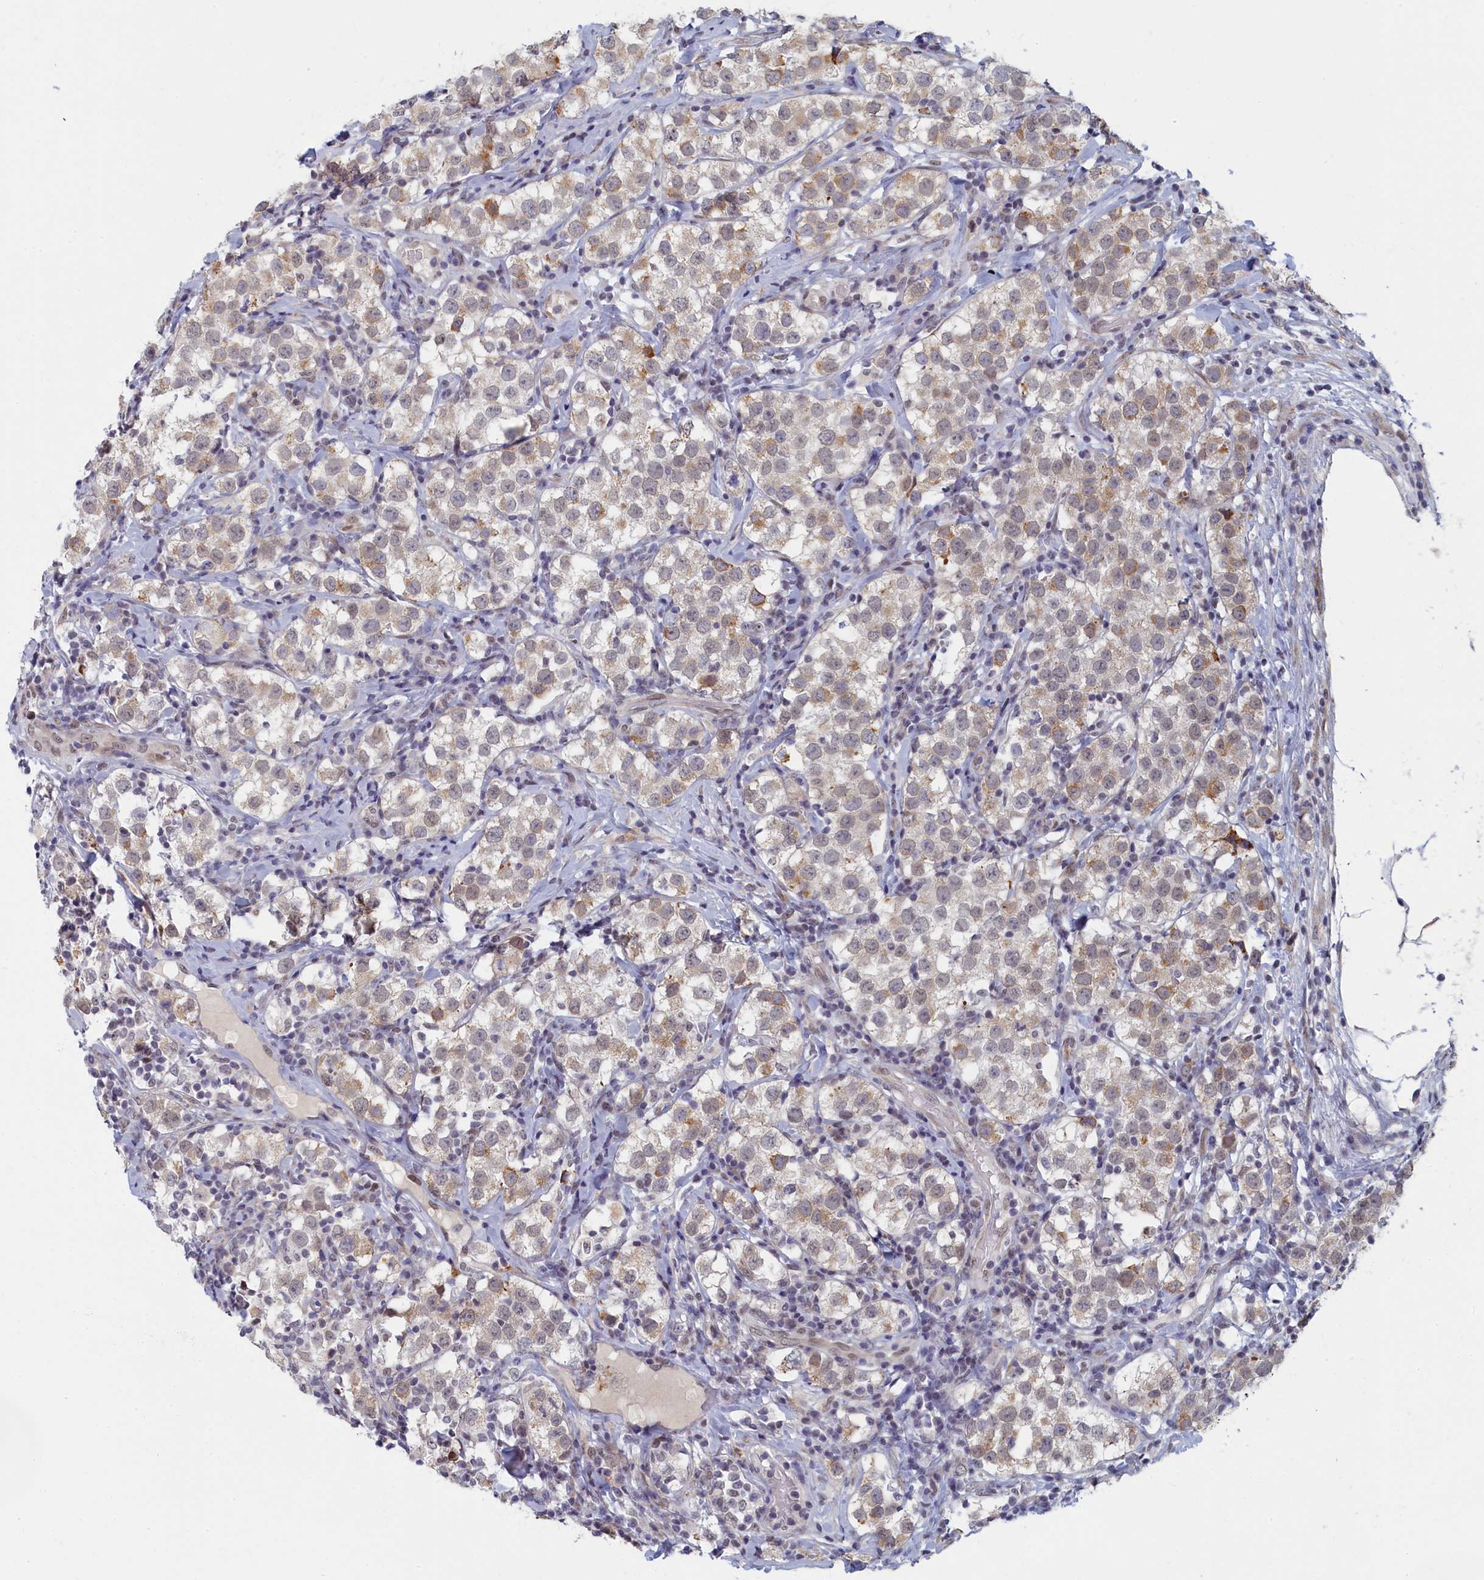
{"staining": {"intensity": "weak", "quantity": "<25%", "location": "cytoplasmic/membranous"}, "tissue": "testis cancer", "cell_type": "Tumor cells", "image_type": "cancer", "snomed": [{"axis": "morphology", "description": "Seminoma, NOS"}, {"axis": "topography", "description": "Testis"}], "caption": "Micrograph shows no protein positivity in tumor cells of testis cancer (seminoma) tissue.", "gene": "DNAJC17", "patient": {"sex": "male", "age": 34}}